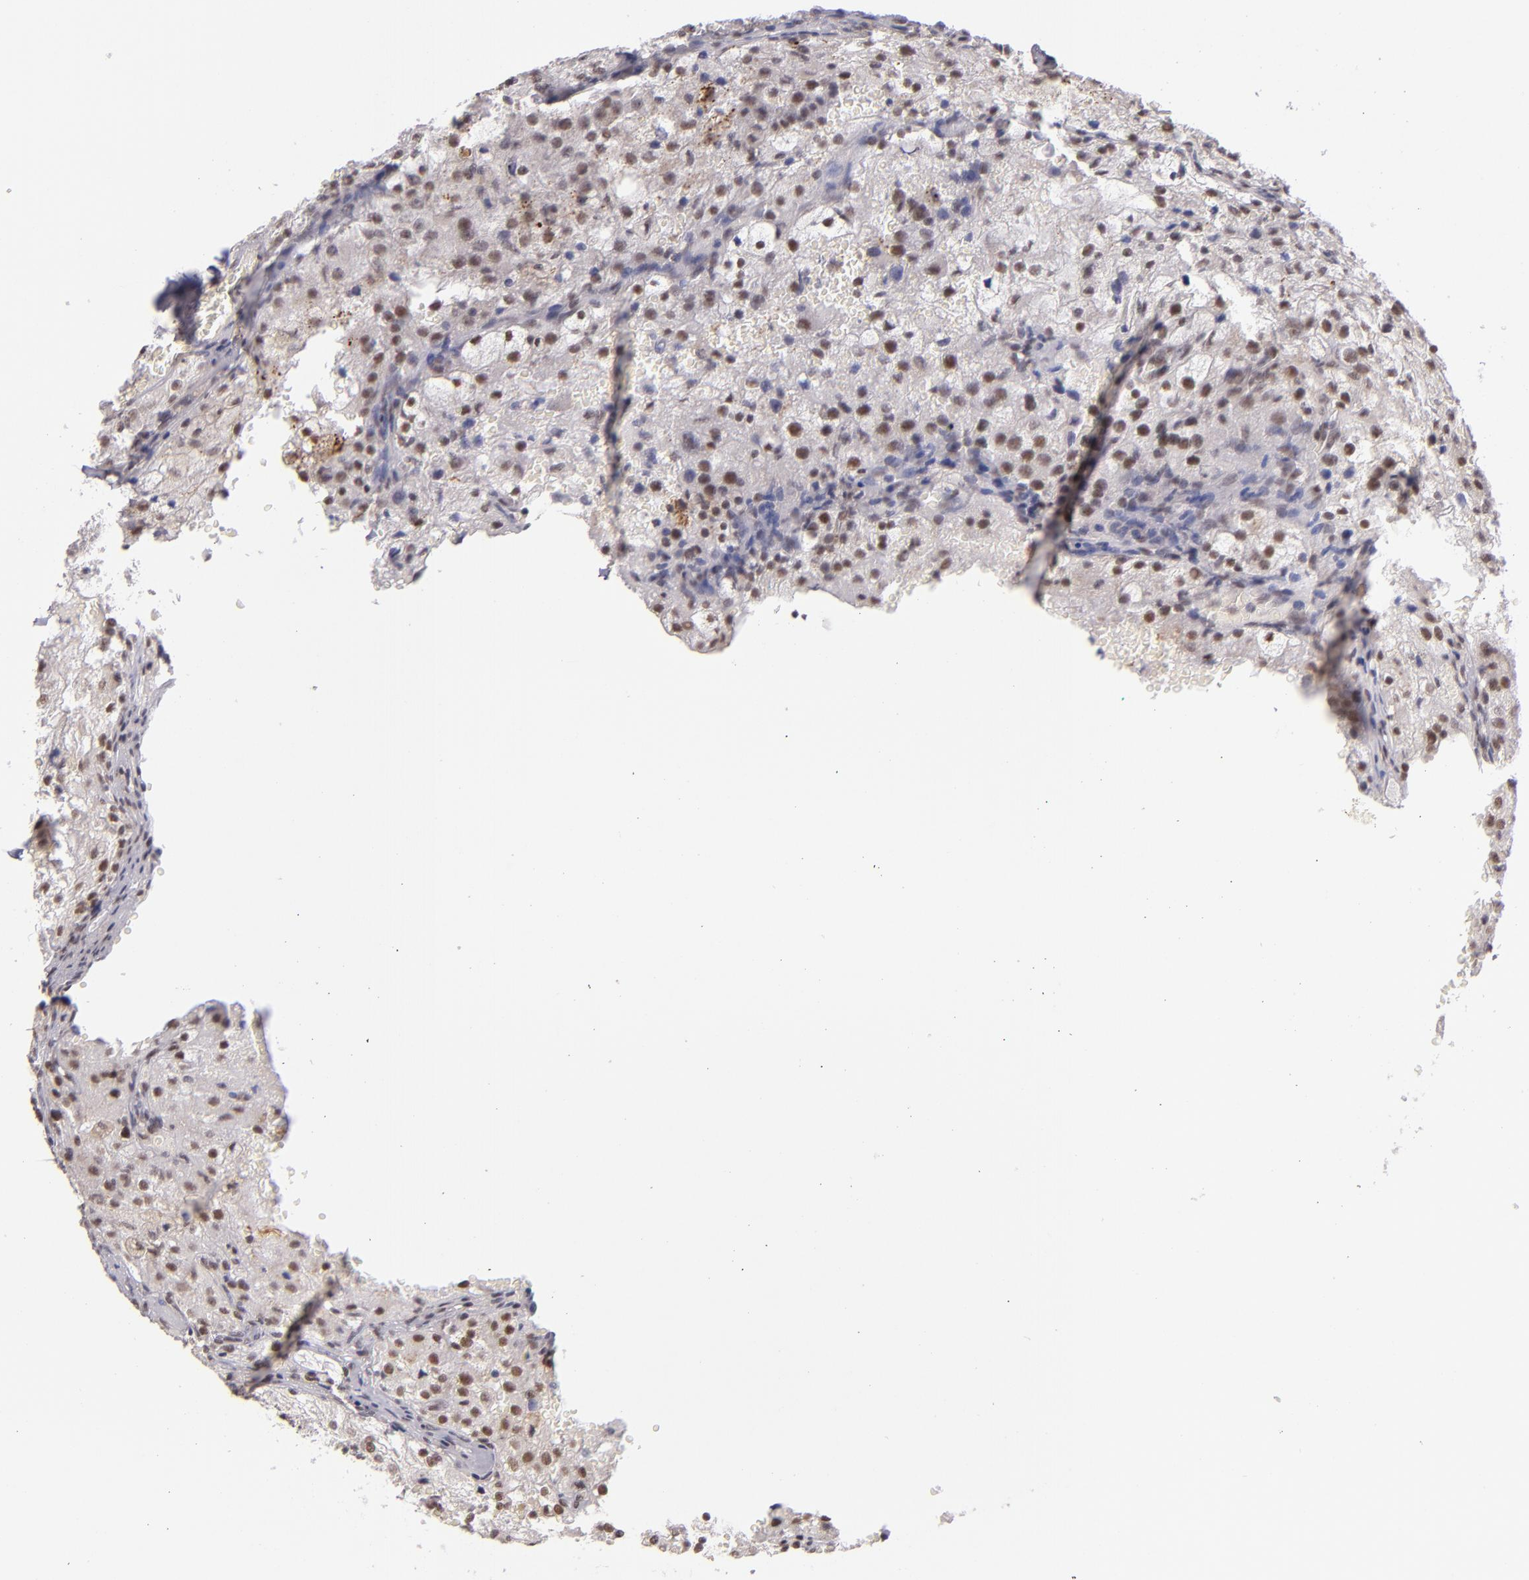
{"staining": {"intensity": "moderate", "quantity": "25%-75%", "location": "cytoplasmic/membranous,nuclear"}, "tissue": "renal cancer", "cell_type": "Tumor cells", "image_type": "cancer", "snomed": [{"axis": "morphology", "description": "Adenocarcinoma, NOS"}, {"axis": "topography", "description": "Kidney"}], "caption": "Immunohistochemistry (IHC) image of neoplastic tissue: human adenocarcinoma (renal) stained using IHC exhibits medium levels of moderate protein expression localized specifically in the cytoplasmic/membranous and nuclear of tumor cells, appearing as a cytoplasmic/membranous and nuclear brown color.", "gene": "ZNF148", "patient": {"sex": "female", "age": 74}}